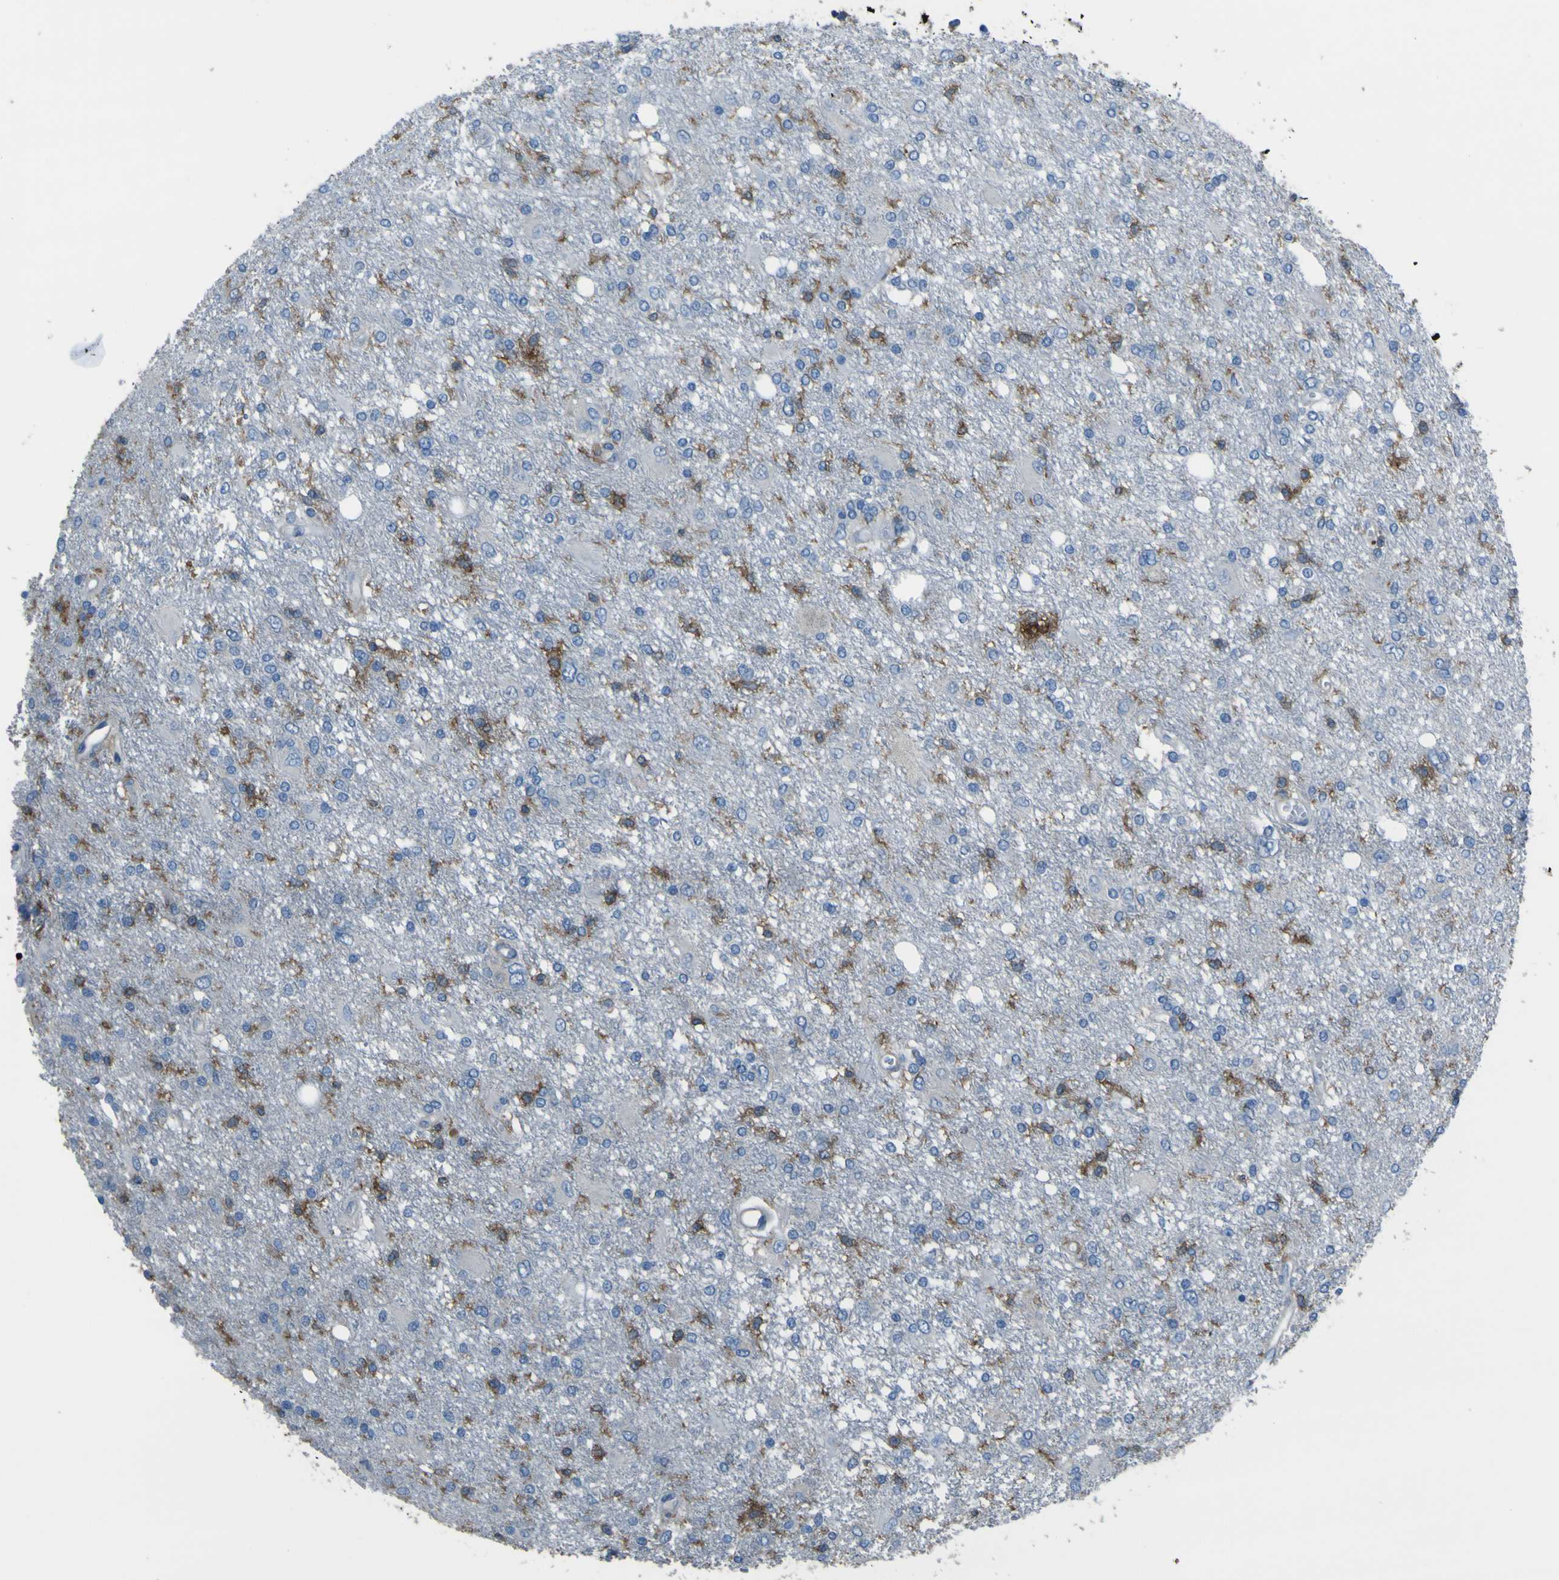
{"staining": {"intensity": "moderate", "quantity": "<25%", "location": "cytoplasmic/membranous"}, "tissue": "glioma", "cell_type": "Tumor cells", "image_type": "cancer", "snomed": [{"axis": "morphology", "description": "Glioma, malignant, High grade"}, {"axis": "topography", "description": "Brain"}], "caption": "A low amount of moderate cytoplasmic/membranous positivity is appreciated in approximately <25% of tumor cells in malignant high-grade glioma tissue. (brown staining indicates protein expression, while blue staining denotes nuclei).", "gene": "LAIR1", "patient": {"sex": "female", "age": 59}}